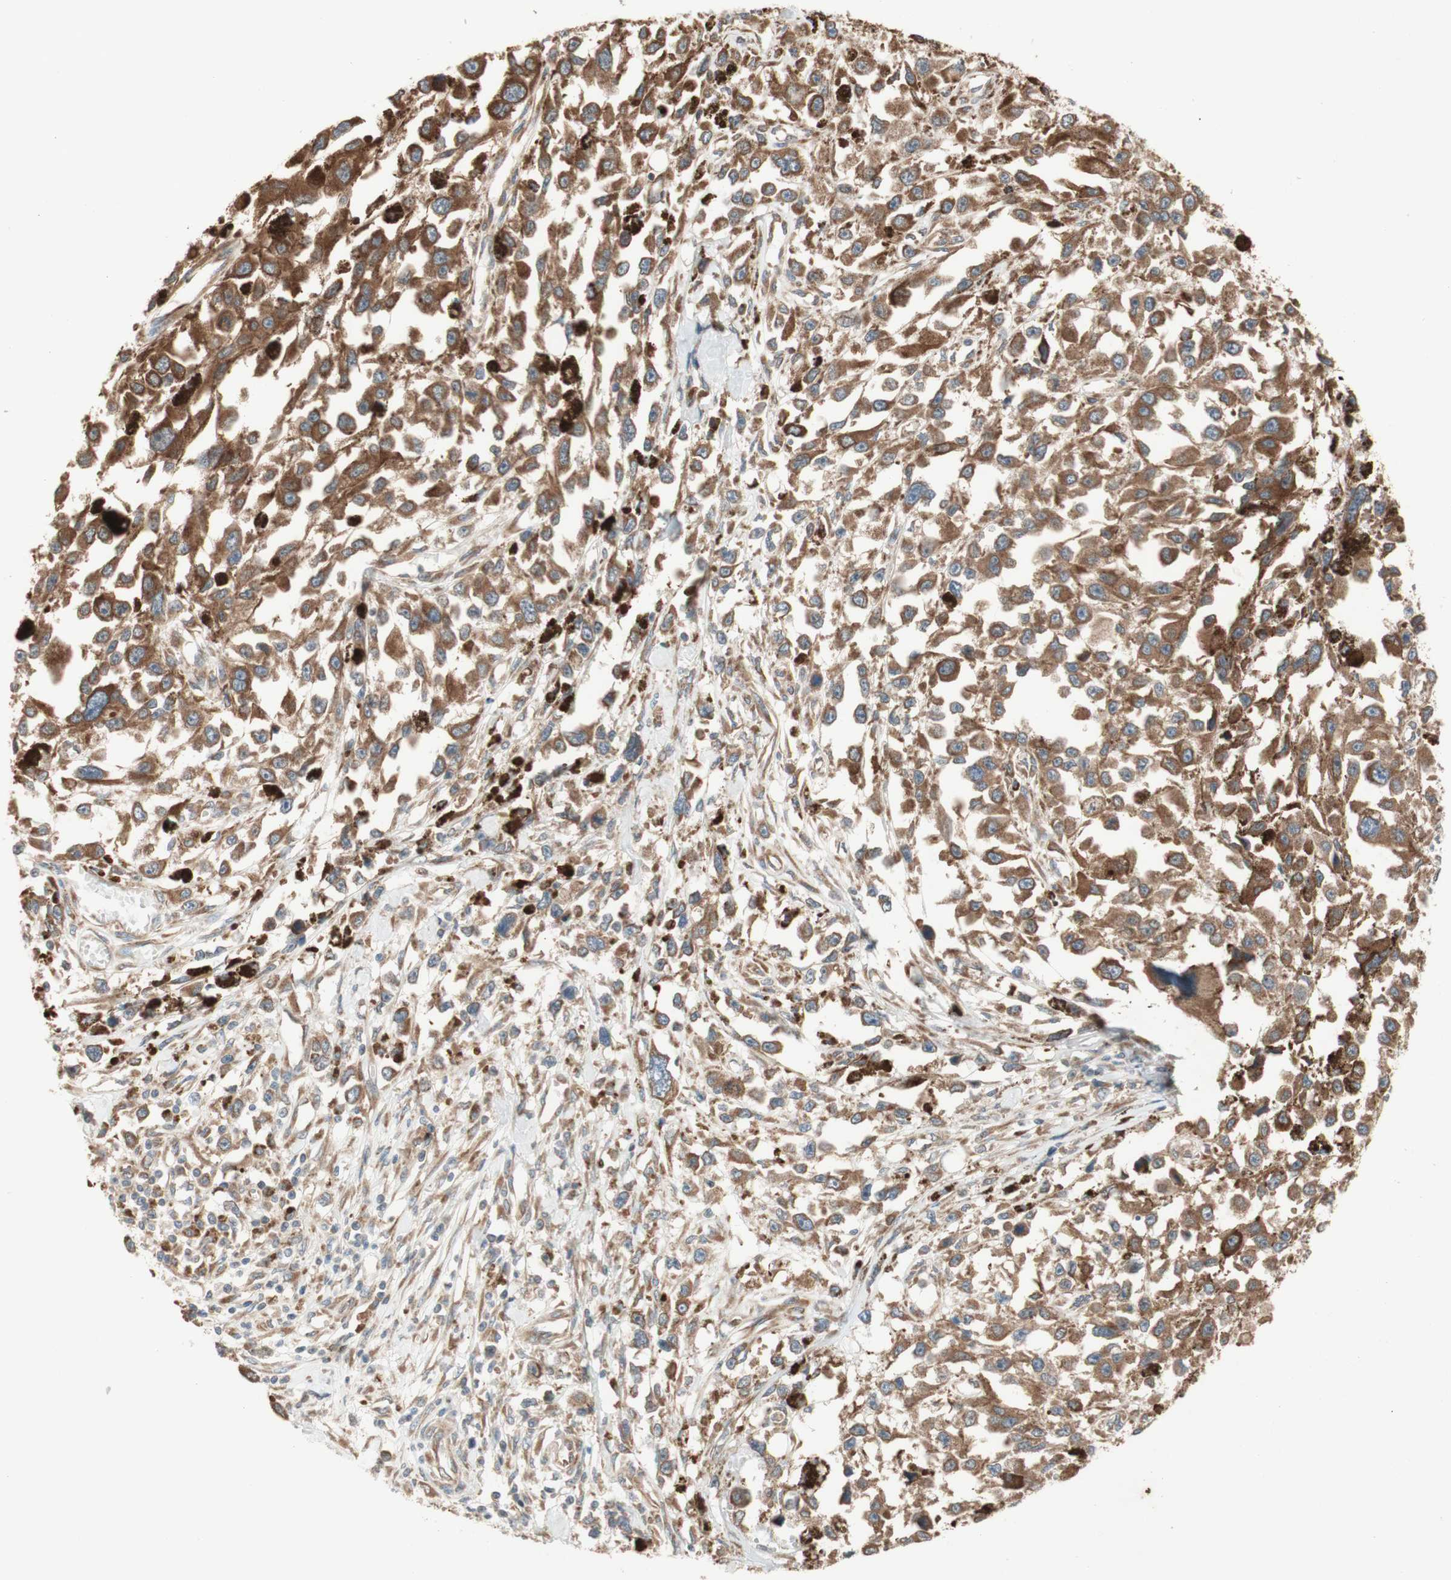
{"staining": {"intensity": "moderate", "quantity": ">75%", "location": "cytoplasmic/membranous"}, "tissue": "melanoma", "cell_type": "Tumor cells", "image_type": "cancer", "snomed": [{"axis": "morphology", "description": "Malignant melanoma, Metastatic site"}, {"axis": "topography", "description": "Lymph node"}], "caption": "A histopathology image showing moderate cytoplasmic/membranous staining in approximately >75% of tumor cells in malignant melanoma (metastatic site), as visualized by brown immunohistochemical staining.", "gene": "SOCS2", "patient": {"sex": "male", "age": 59}}